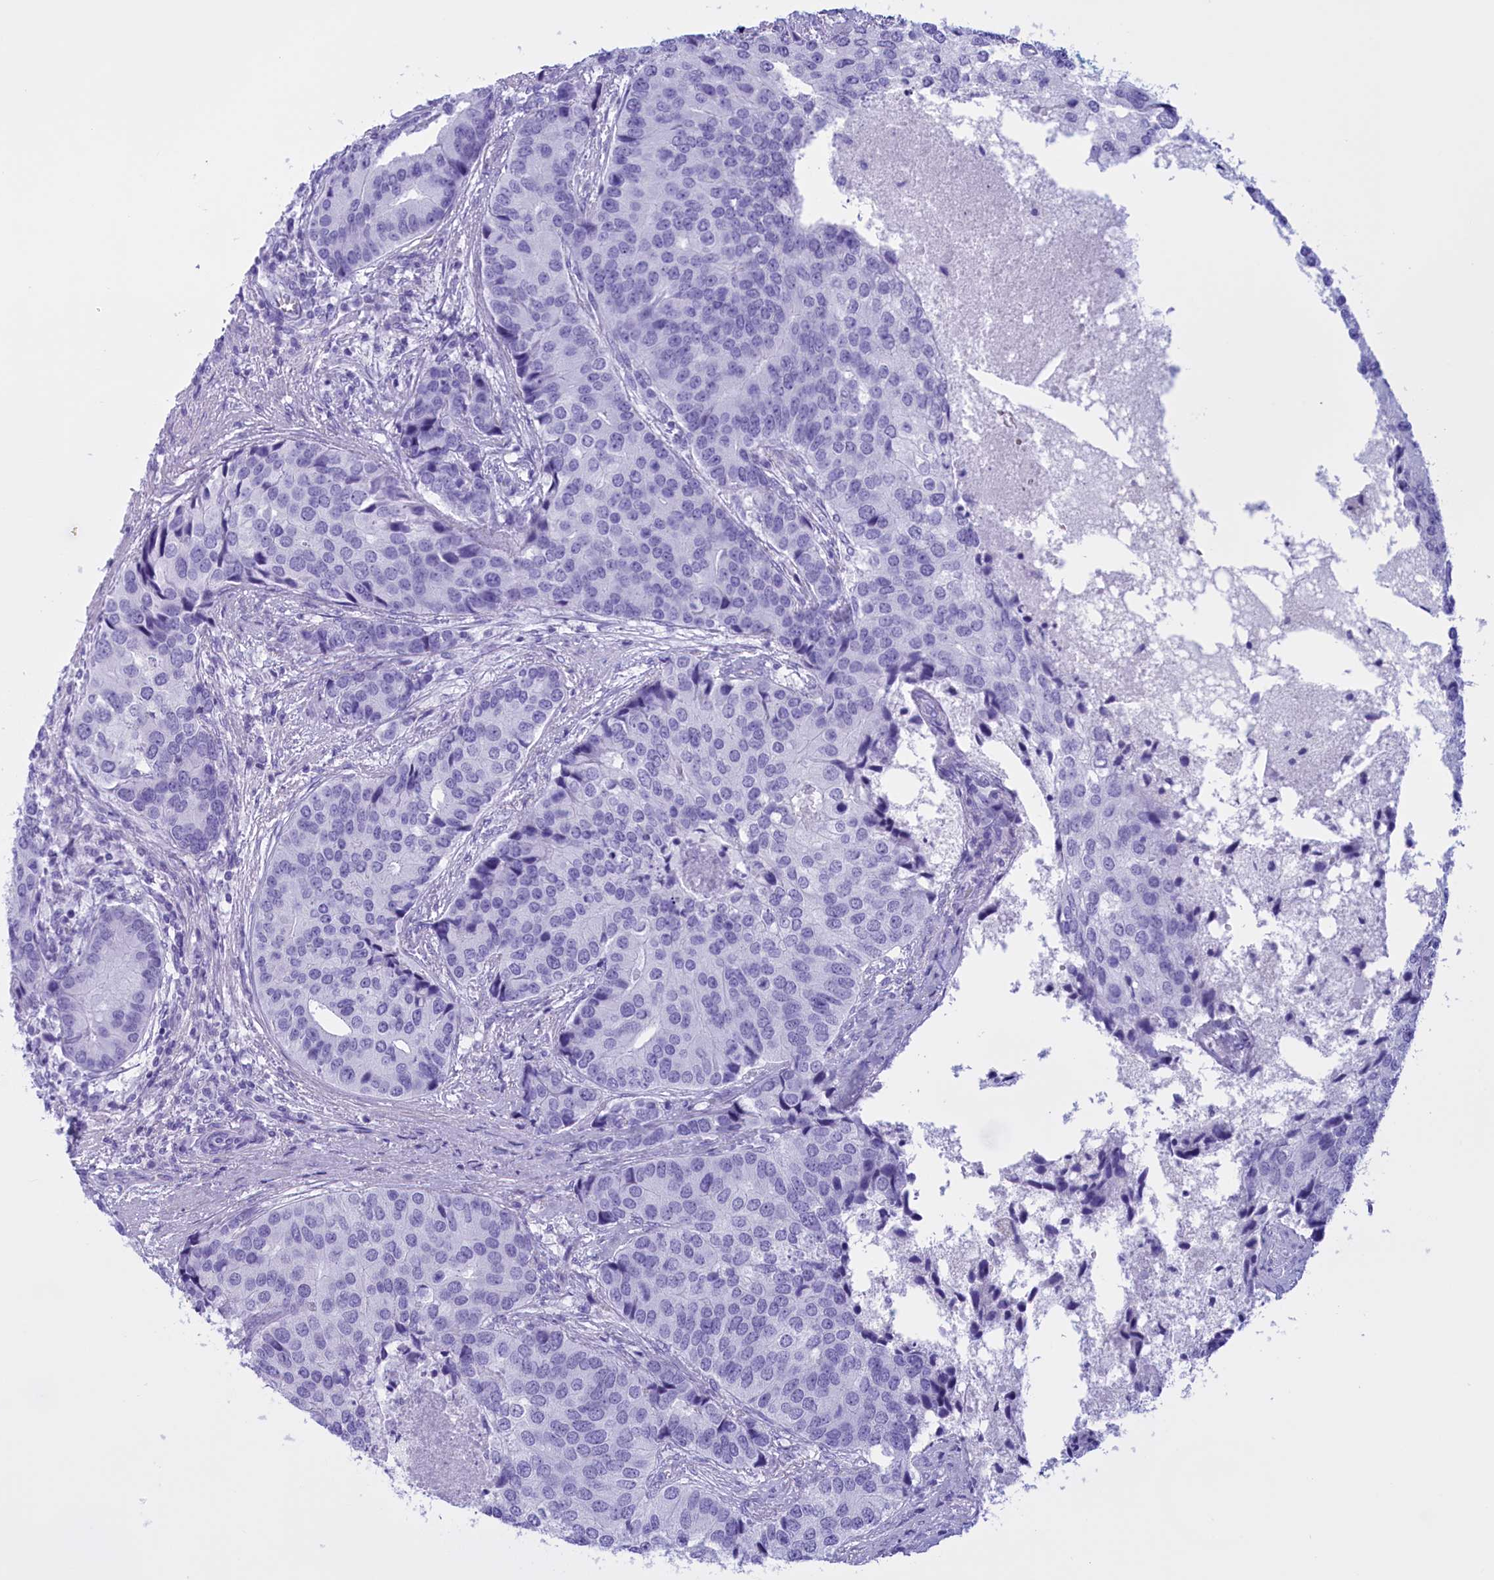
{"staining": {"intensity": "negative", "quantity": "none", "location": "none"}, "tissue": "prostate cancer", "cell_type": "Tumor cells", "image_type": "cancer", "snomed": [{"axis": "morphology", "description": "Adenocarcinoma, High grade"}, {"axis": "topography", "description": "Prostate"}], "caption": "Prostate high-grade adenocarcinoma stained for a protein using immunohistochemistry (IHC) exhibits no positivity tumor cells.", "gene": "BRI3", "patient": {"sex": "male", "age": 62}}